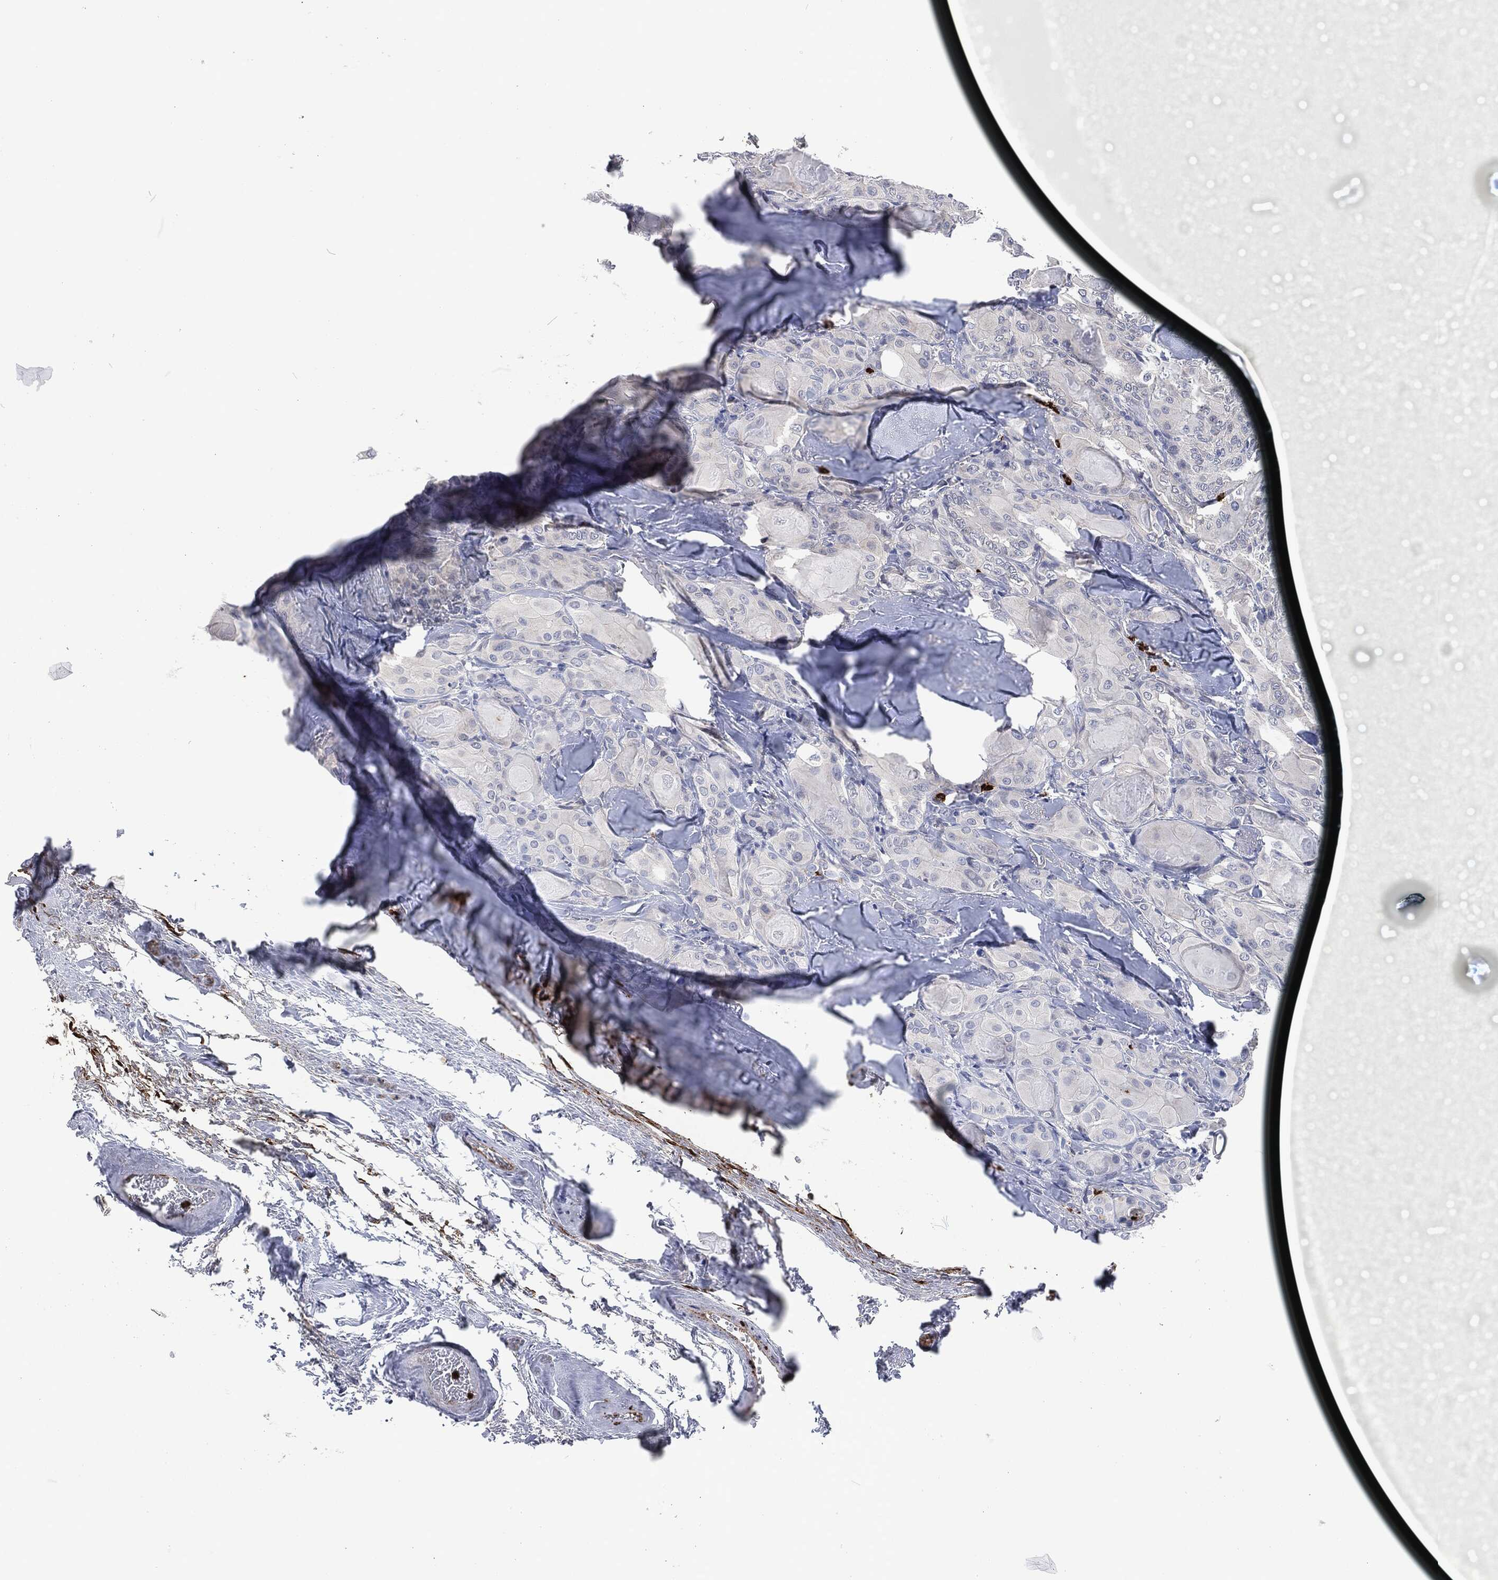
{"staining": {"intensity": "negative", "quantity": "none", "location": "none"}, "tissue": "thyroid cancer", "cell_type": "Tumor cells", "image_type": "cancer", "snomed": [{"axis": "morphology", "description": "Normal tissue, NOS"}, {"axis": "morphology", "description": "Papillary adenocarcinoma, NOS"}, {"axis": "topography", "description": "Thyroid gland"}], "caption": "Protein analysis of thyroid cancer demonstrates no significant expression in tumor cells.", "gene": "MPO", "patient": {"sex": "female", "age": 66}}